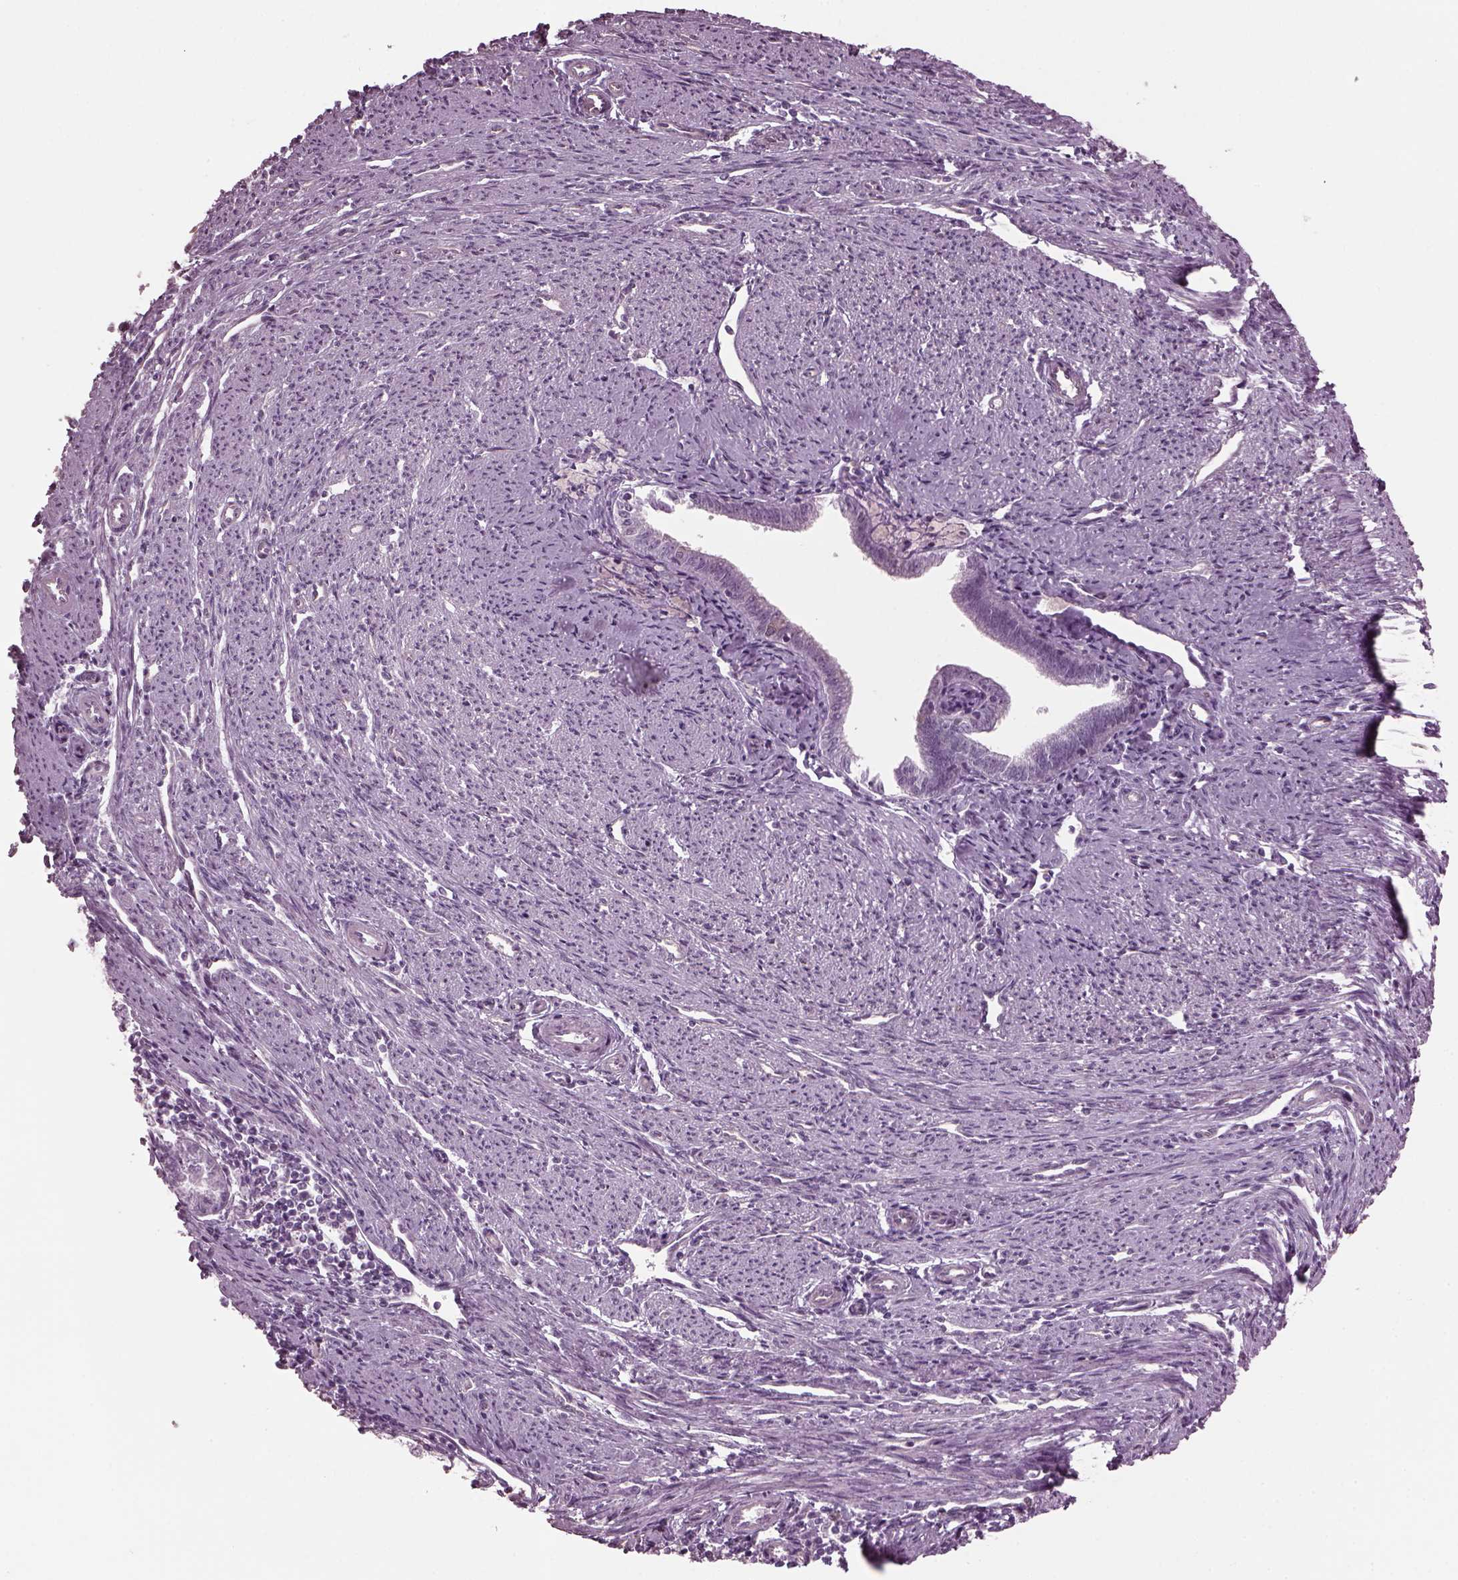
{"staining": {"intensity": "negative", "quantity": "none", "location": "none"}, "tissue": "endometrial cancer", "cell_type": "Tumor cells", "image_type": "cancer", "snomed": [{"axis": "morphology", "description": "Adenocarcinoma, NOS"}, {"axis": "topography", "description": "Endometrium"}], "caption": "A histopathology image of human endometrial cancer (adenocarcinoma) is negative for staining in tumor cells.", "gene": "CABP5", "patient": {"sex": "female", "age": 79}}